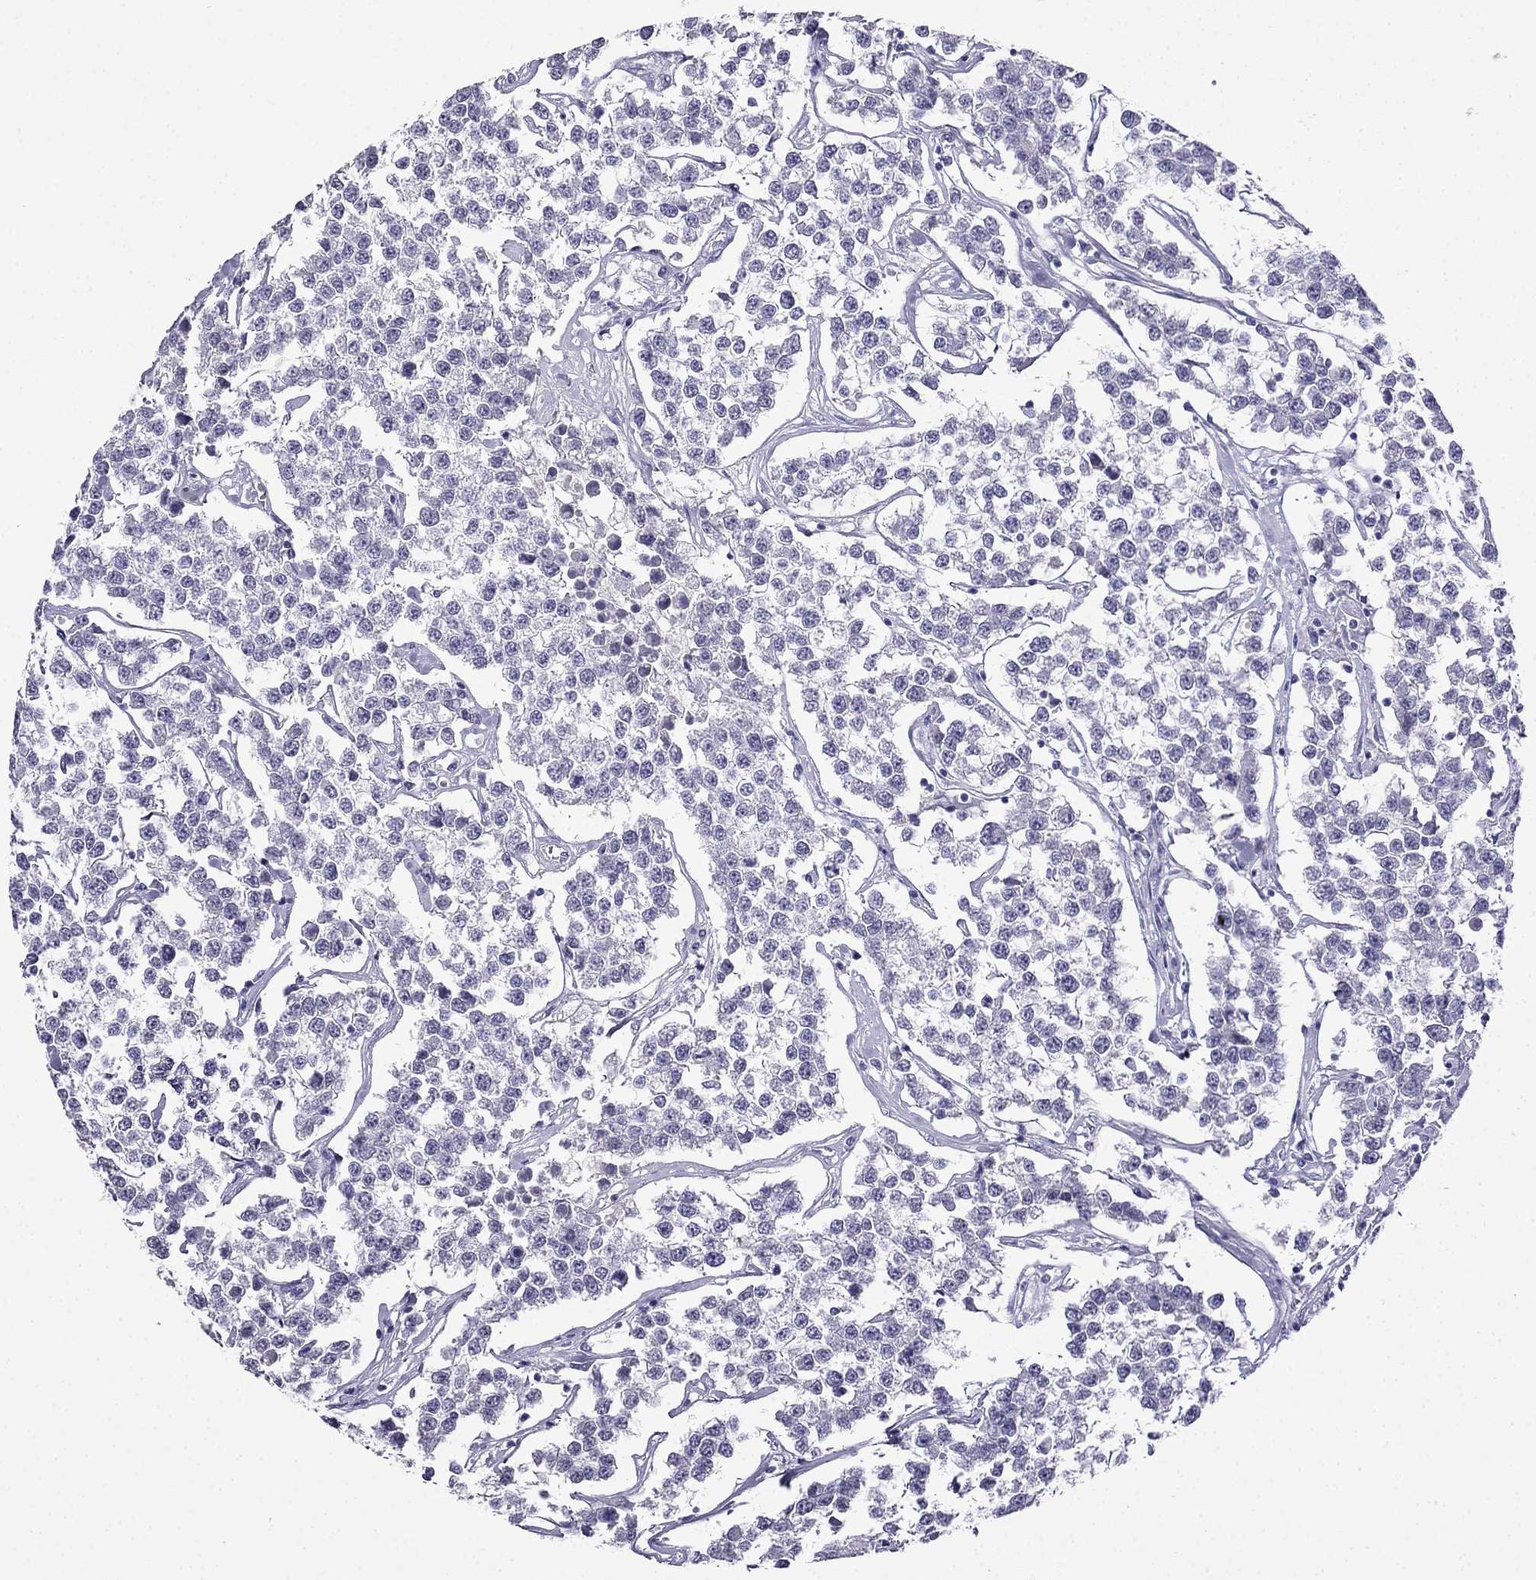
{"staining": {"intensity": "negative", "quantity": "none", "location": "none"}, "tissue": "testis cancer", "cell_type": "Tumor cells", "image_type": "cancer", "snomed": [{"axis": "morphology", "description": "Seminoma, NOS"}, {"axis": "topography", "description": "Testis"}], "caption": "This is an IHC micrograph of testis cancer (seminoma). There is no expression in tumor cells.", "gene": "CDHR4", "patient": {"sex": "male", "age": 59}}